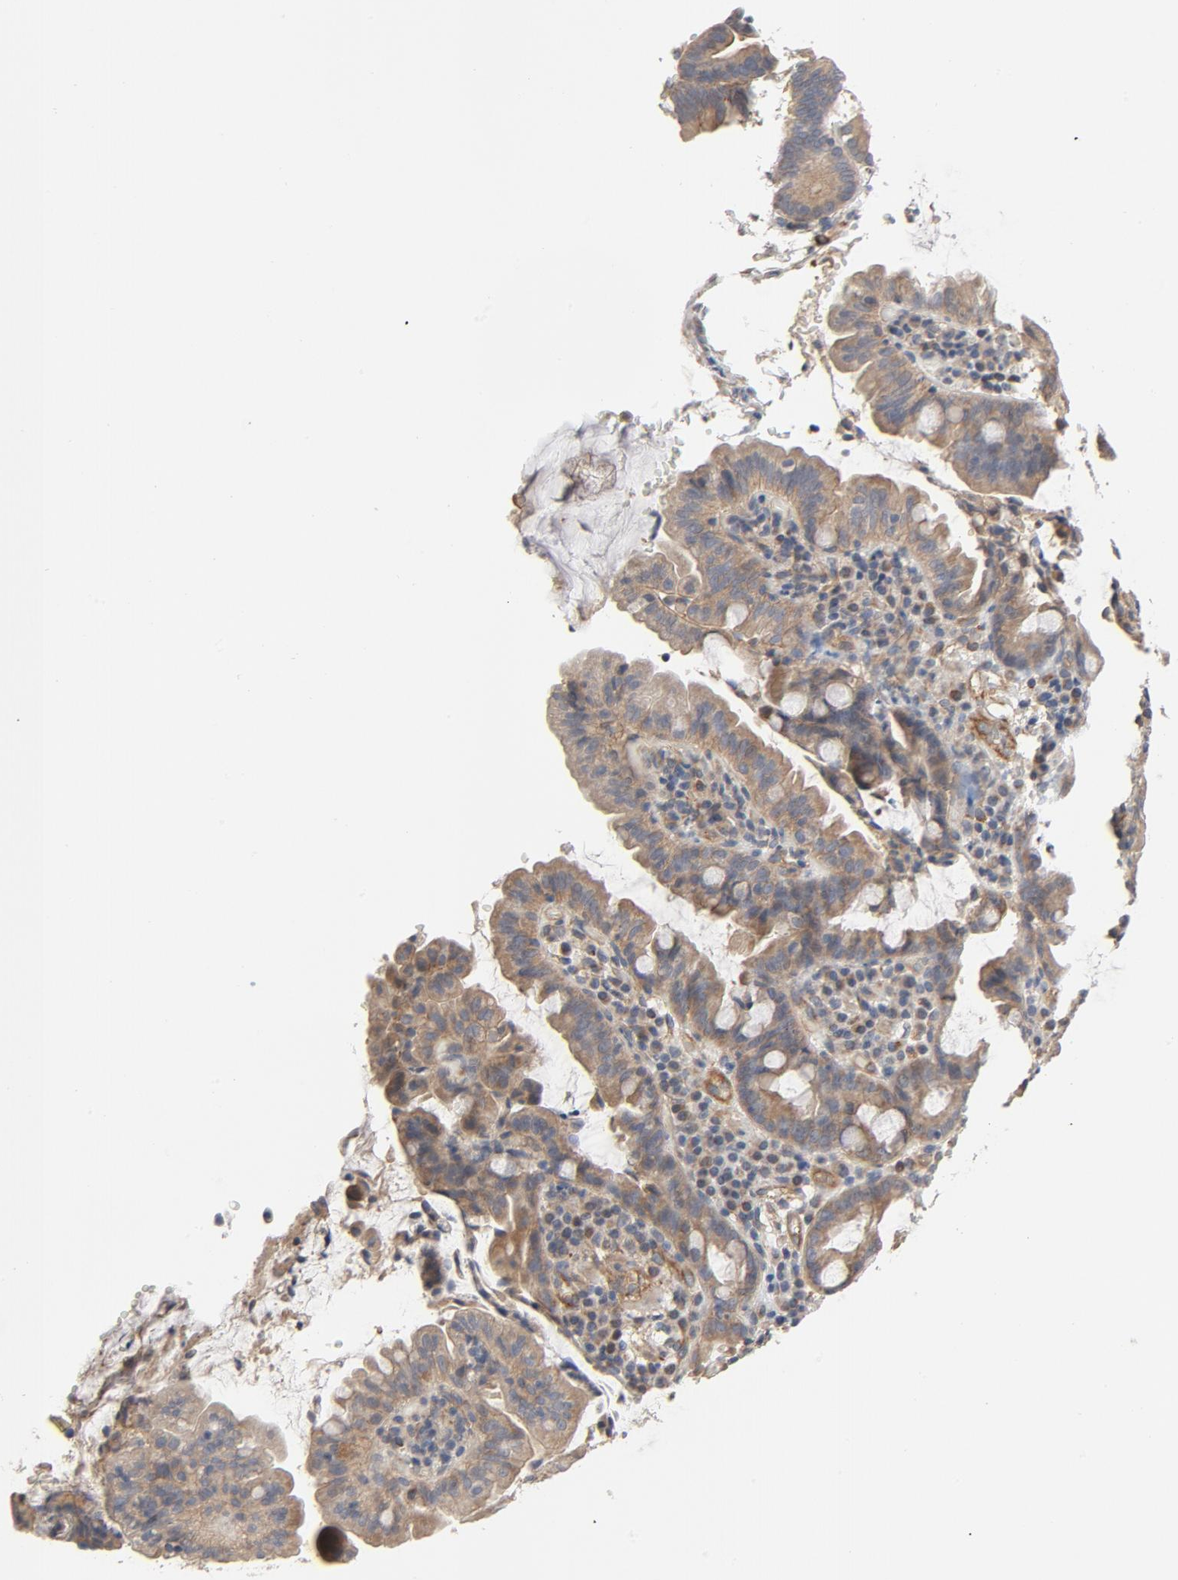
{"staining": {"intensity": "moderate", "quantity": ">75%", "location": "cytoplasmic/membranous"}, "tissue": "pancreatic cancer", "cell_type": "Tumor cells", "image_type": "cancer", "snomed": [{"axis": "morphology", "description": "Adenocarcinoma, NOS"}, {"axis": "topography", "description": "Pancreas"}], "caption": "A histopathology image of pancreatic adenocarcinoma stained for a protein shows moderate cytoplasmic/membranous brown staining in tumor cells.", "gene": "TRIOBP", "patient": {"sex": "male", "age": 82}}